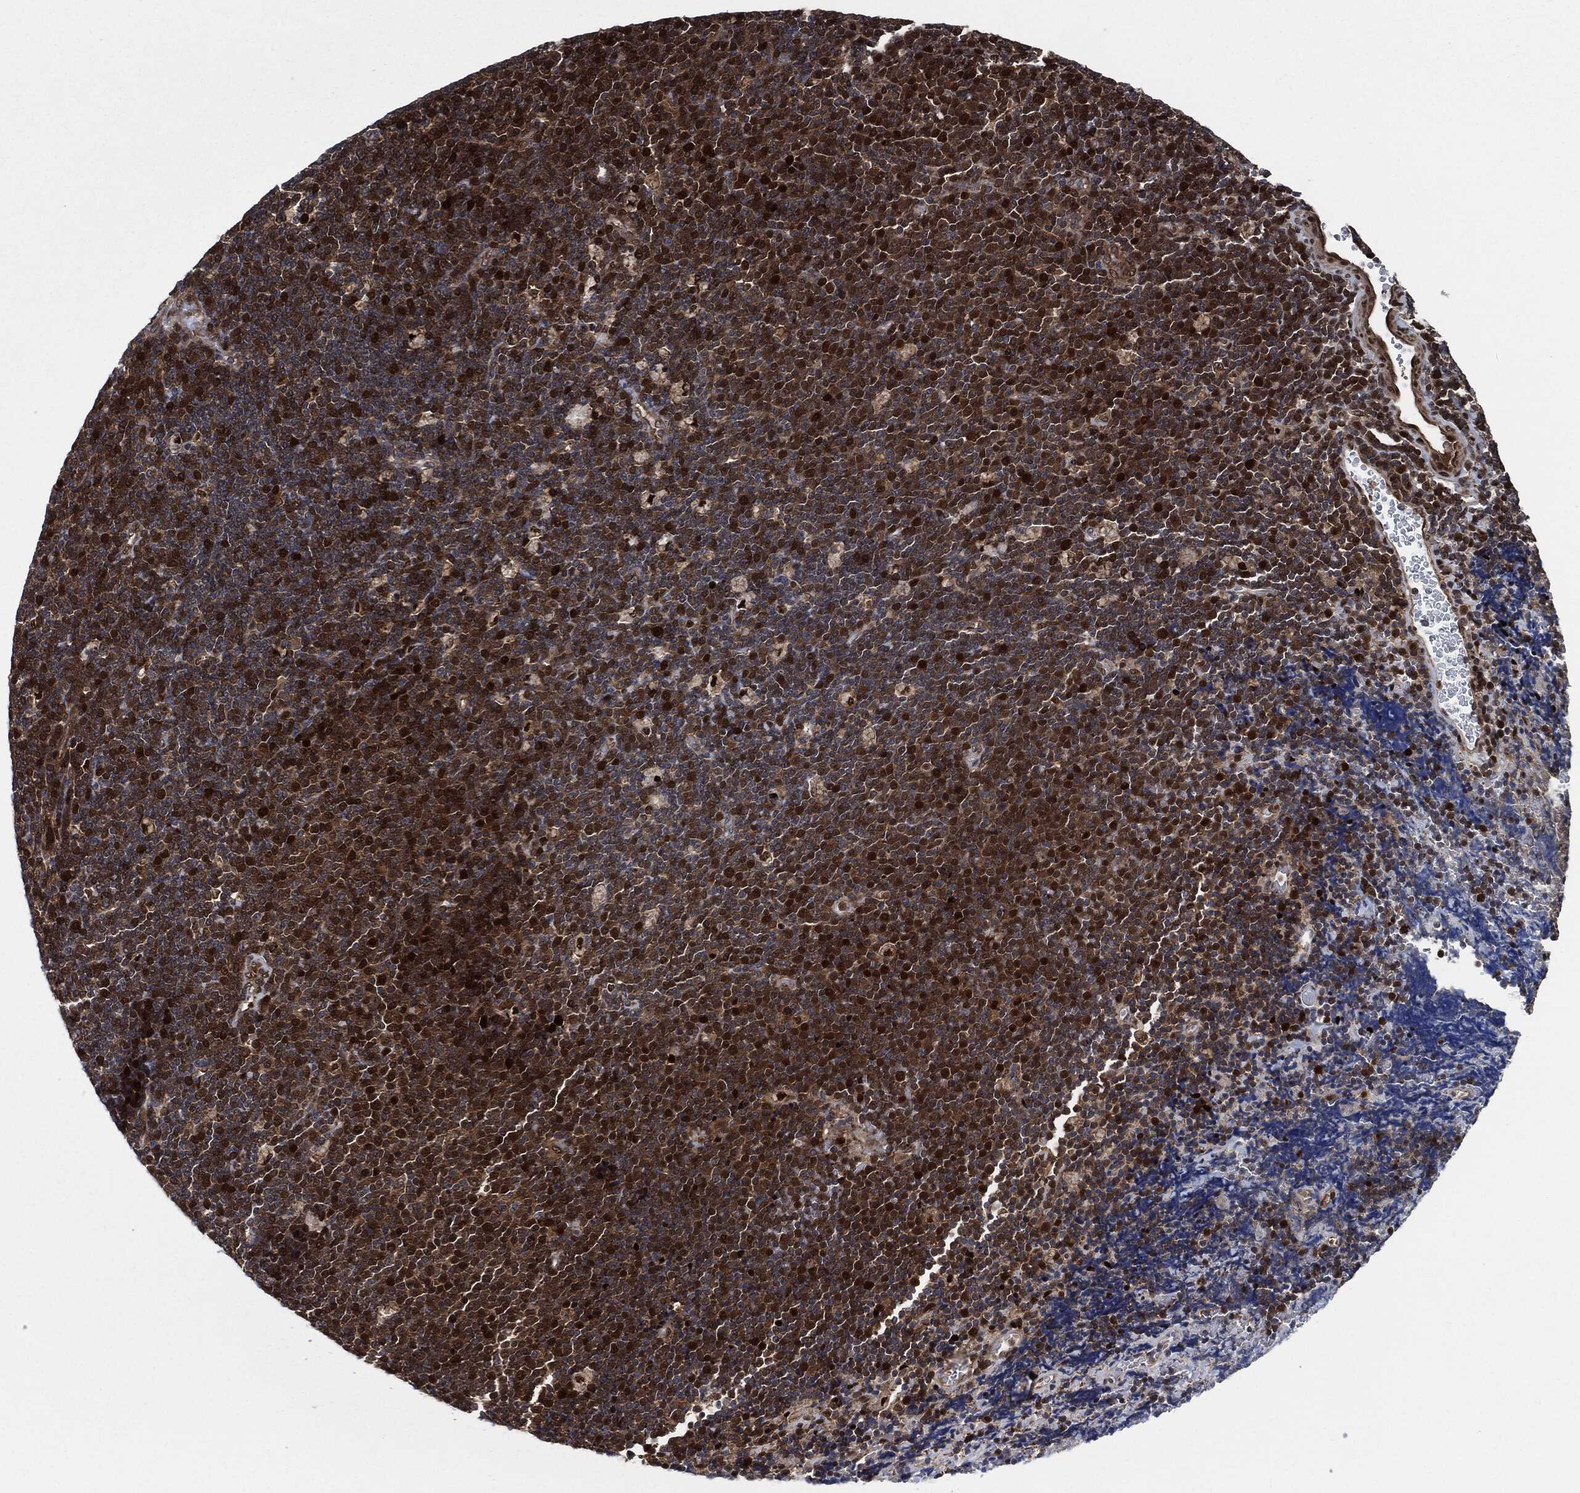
{"staining": {"intensity": "strong", "quantity": "25%-75%", "location": "cytoplasmic/membranous,nuclear"}, "tissue": "lymphoma", "cell_type": "Tumor cells", "image_type": "cancer", "snomed": [{"axis": "morphology", "description": "Malignant lymphoma, non-Hodgkin's type, Low grade"}, {"axis": "topography", "description": "Brain"}], "caption": "Brown immunohistochemical staining in lymphoma reveals strong cytoplasmic/membranous and nuclear staining in approximately 25%-75% of tumor cells. Ihc stains the protein in brown and the nuclei are stained blue.", "gene": "DCTN1", "patient": {"sex": "female", "age": 66}}